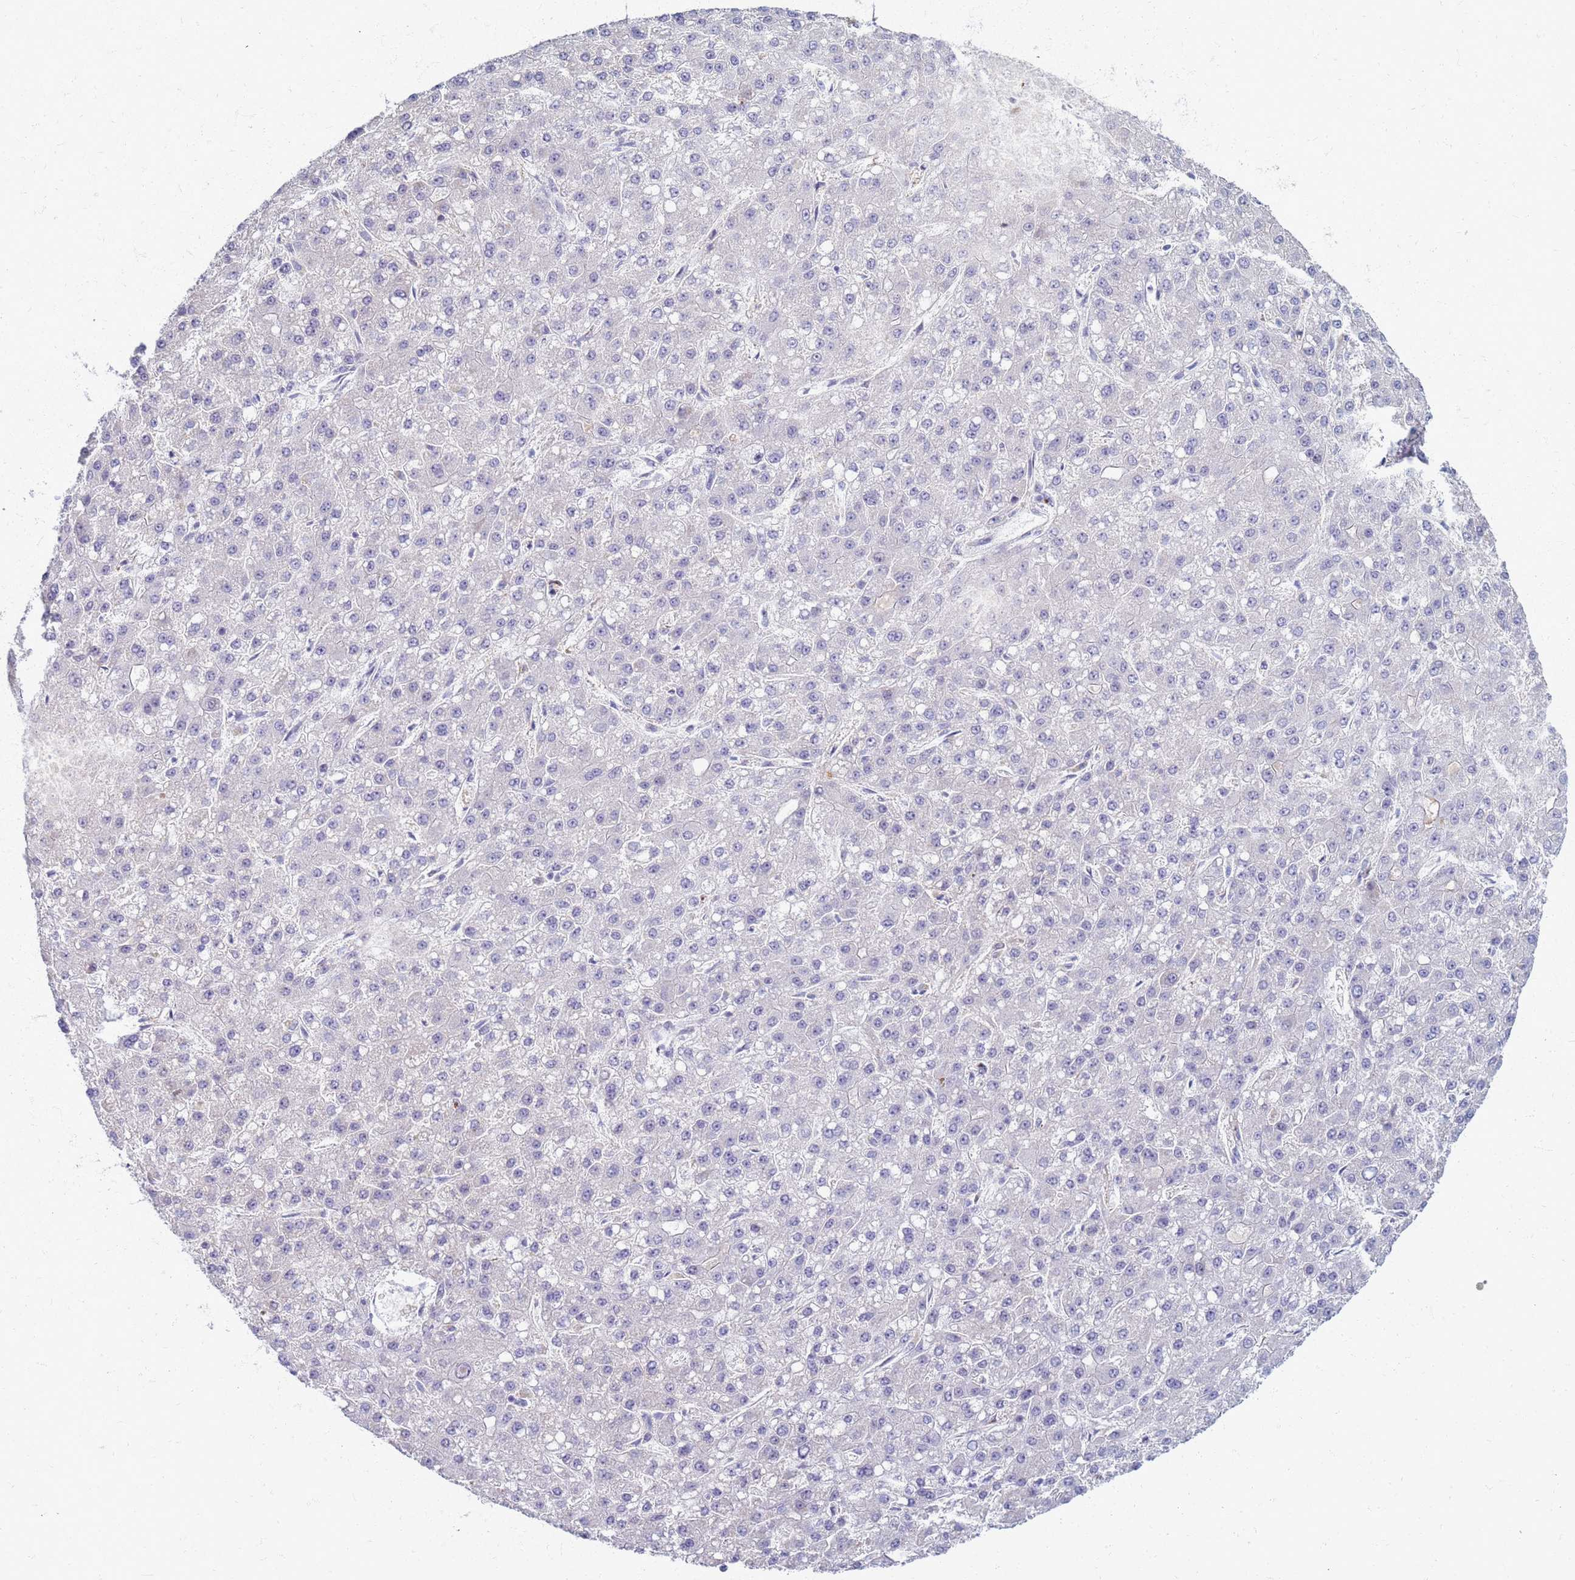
{"staining": {"intensity": "negative", "quantity": "none", "location": "none"}, "tissue": "liver cancer", "cell_type": "Tumor cells", "image_type": "cancer", "snomed": [{"axis": "morphology", "description": "Carcinoma, Hepatocellular, NOS"}, {"axis": "topography", "description": "Liver"}], "caption": "Human liver hepatocellular carcinoma stained for a protein using immunohistochemistry shows no staining in tumor cells.", "gene": "CLCA2", "patient": {"sex": "male", "age": 67}}